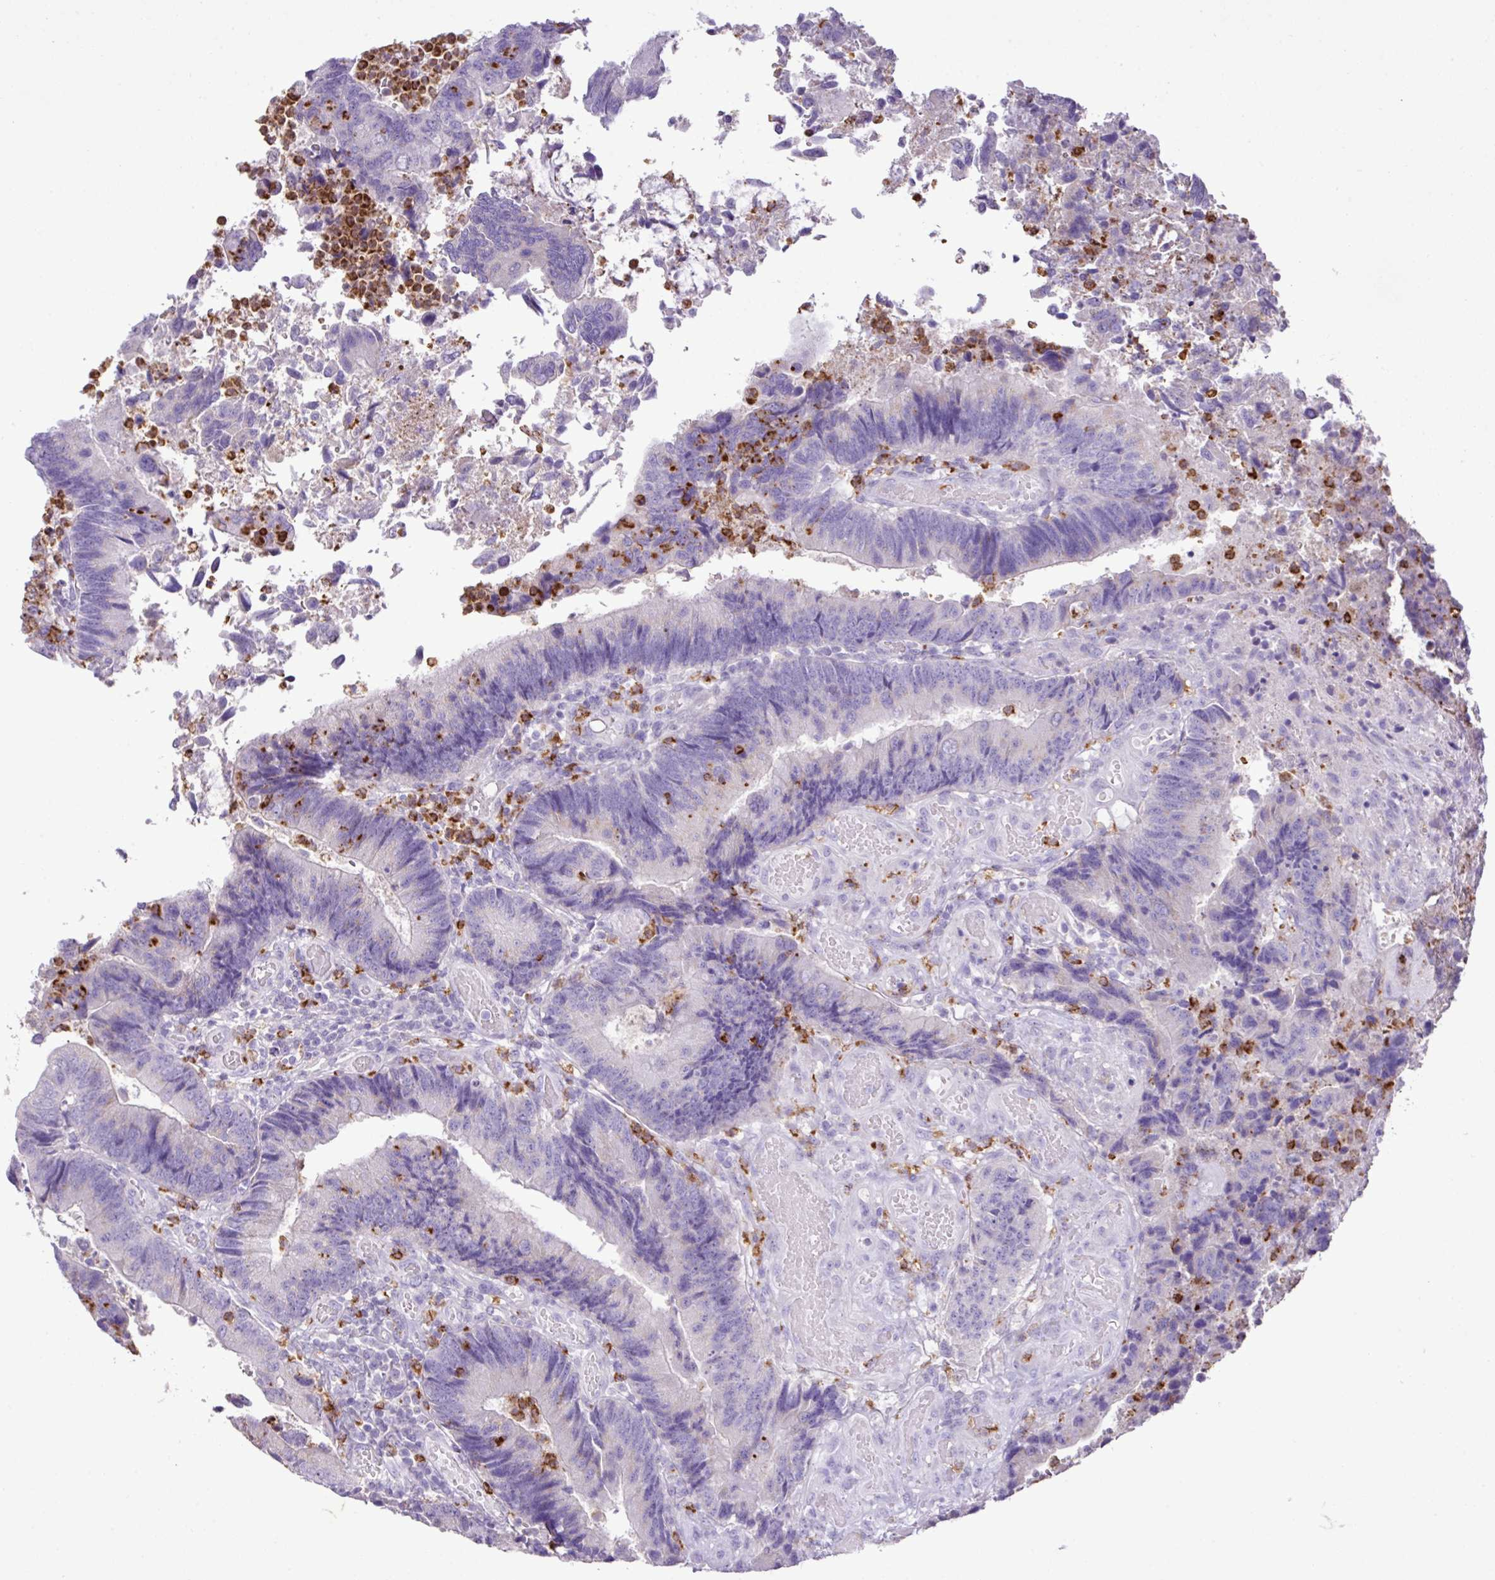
{"staining": {"intensity": "negative", "quantity": "none", "location": "none"}, "tissue": "colorectal cancer", "cell_type": "Tumor cells", "image_type": "cancer", "snomed": [{"axis": "morphology", "description": "Adenocarcinoma, NOS"}, {"axis": "topography", "description": "Colon"}], "caption": "Image shows no protein expression in tumor cells of colorectal cancer tissue.", "gene": "ZSCAN5A", "patient": {"sex": "female", "age": 67}}